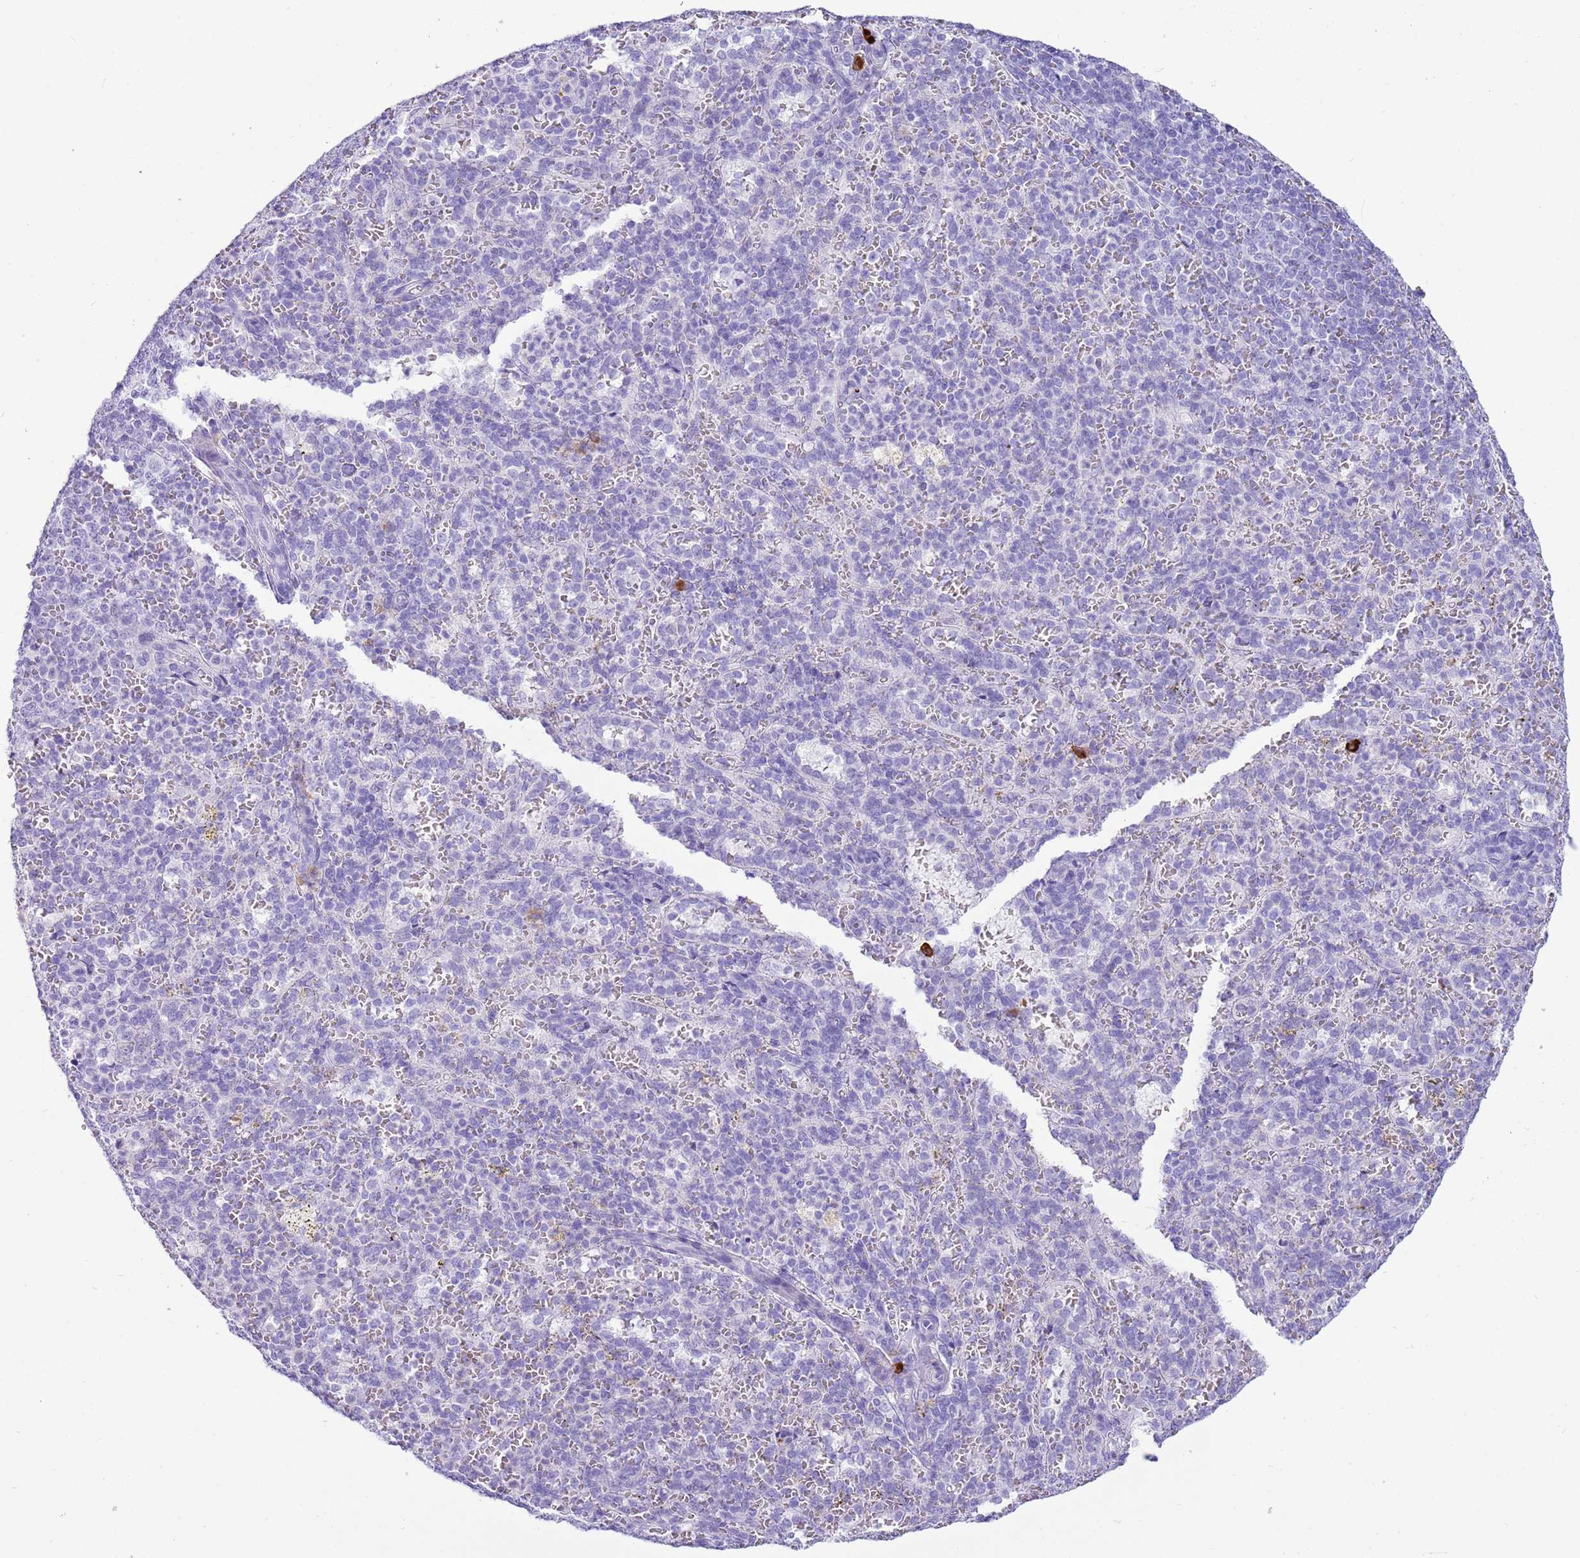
{"staining": {"intensity": "negative", "quantity": "none", "location": "none"}, "tissue": "spleen", "cell_type": "Cells in red pulp", "image_type": "normal", "snomed": [{"axis": "morphology", "description": "Normal tissue, NOS"}, {"axis": "topography", "description": "Spleen"}], "caption": "A high-resolution photomicrograph shows IHC staining of unremarkable spleen, which reveals no significant expression in cells in red pulp. The staining was performed using DAB to visualize the protein expression in brown, while the nuclei were stained in blue with hematoxylin (Magnification: 20x).", "gene": "IGKV3", "patient": {"sex": "female", "age": 21}}